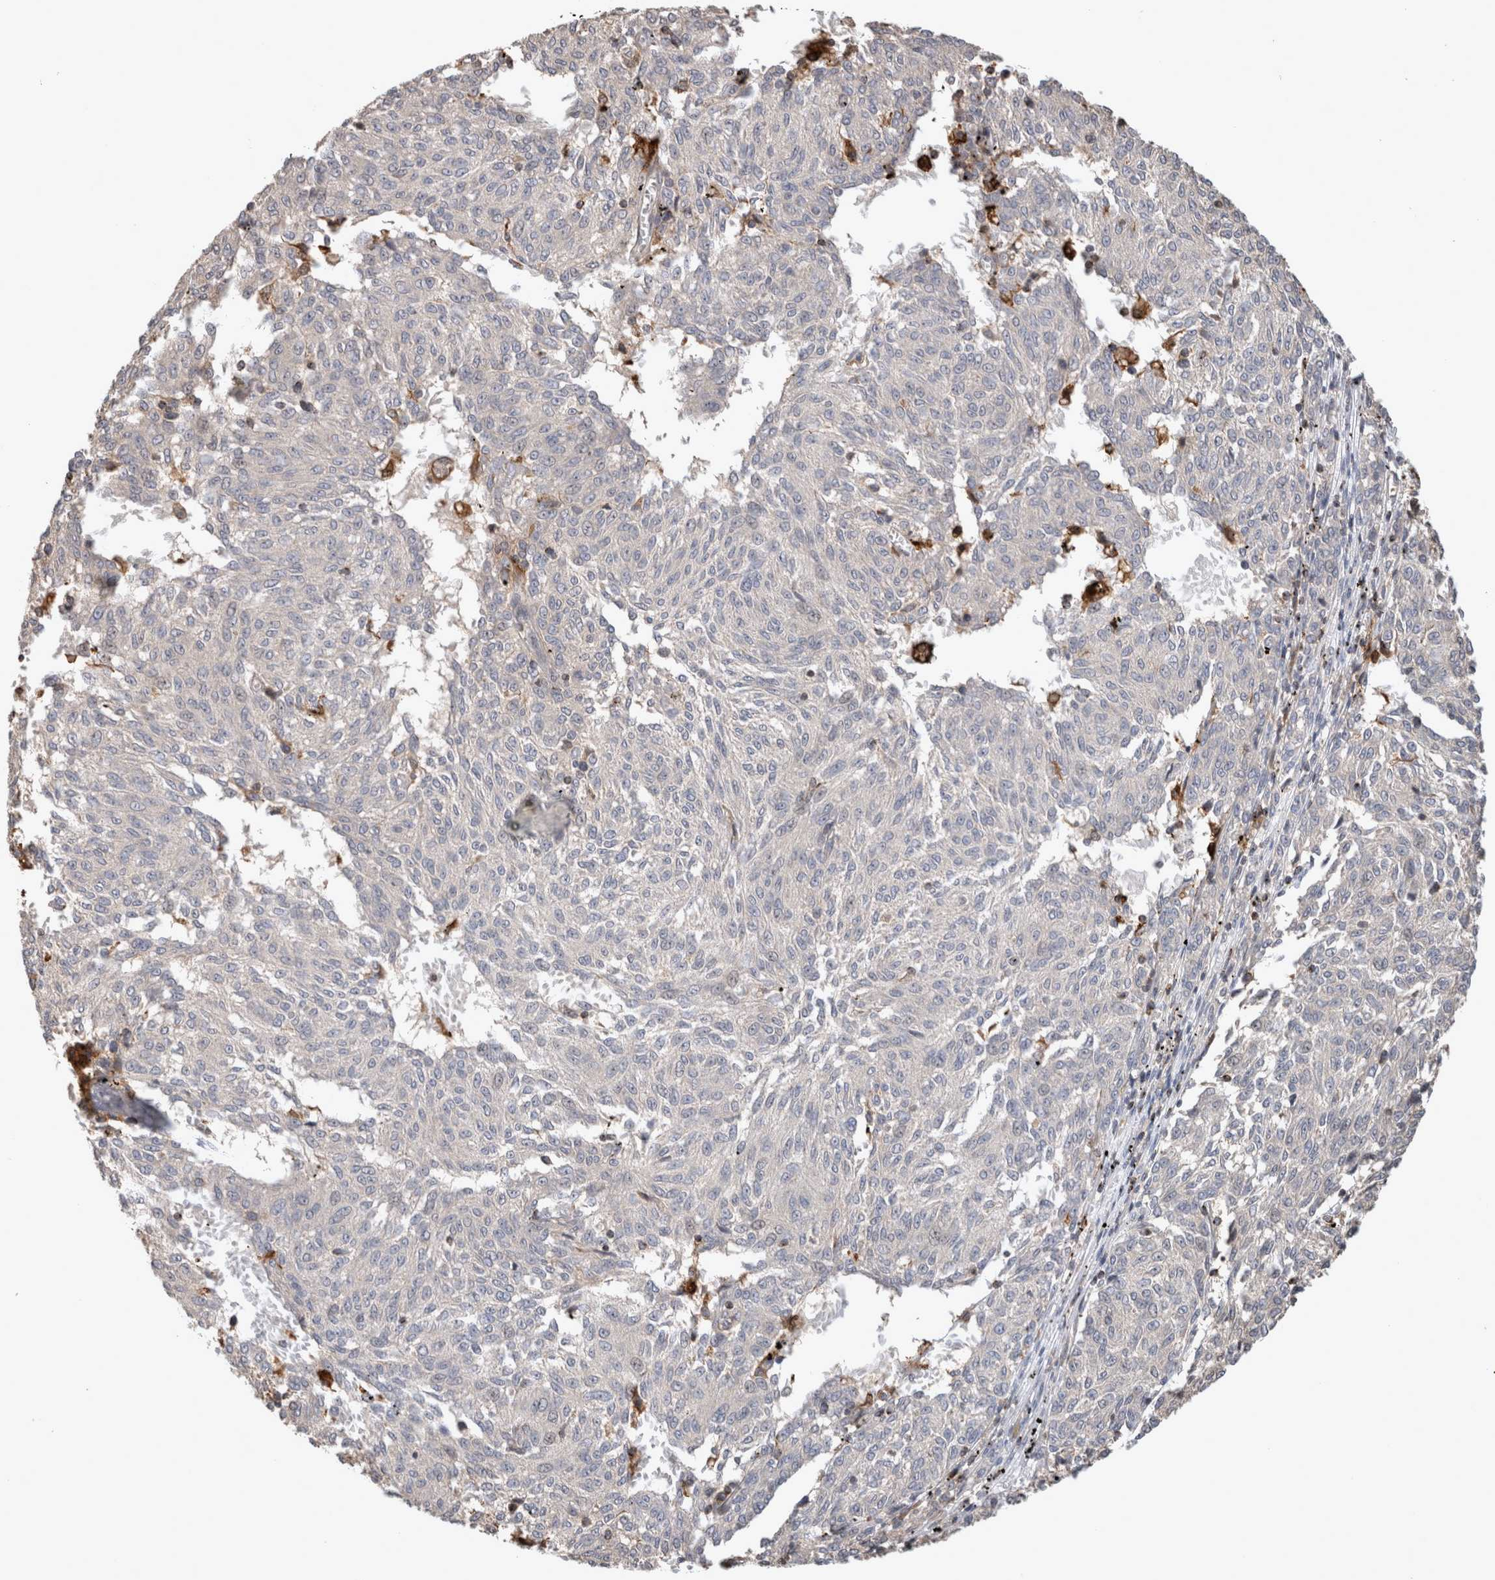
{"staining": {"intensity": "negative", "quantity": "none", "location": "none"}, "tissue": "melanoma", "cell_type": "Tumor cells", "image_type": "cancer", "snomed": [{"axis": "morphology", "description": "Malignant melanoma, NOS"}, {"axis": "topography", "description": "Skin"}], "caption": "There is no significant staining in tumor cells of melanoma.", "gene": "SERAC1", "patient": {"sex": "female", "age": 72}}